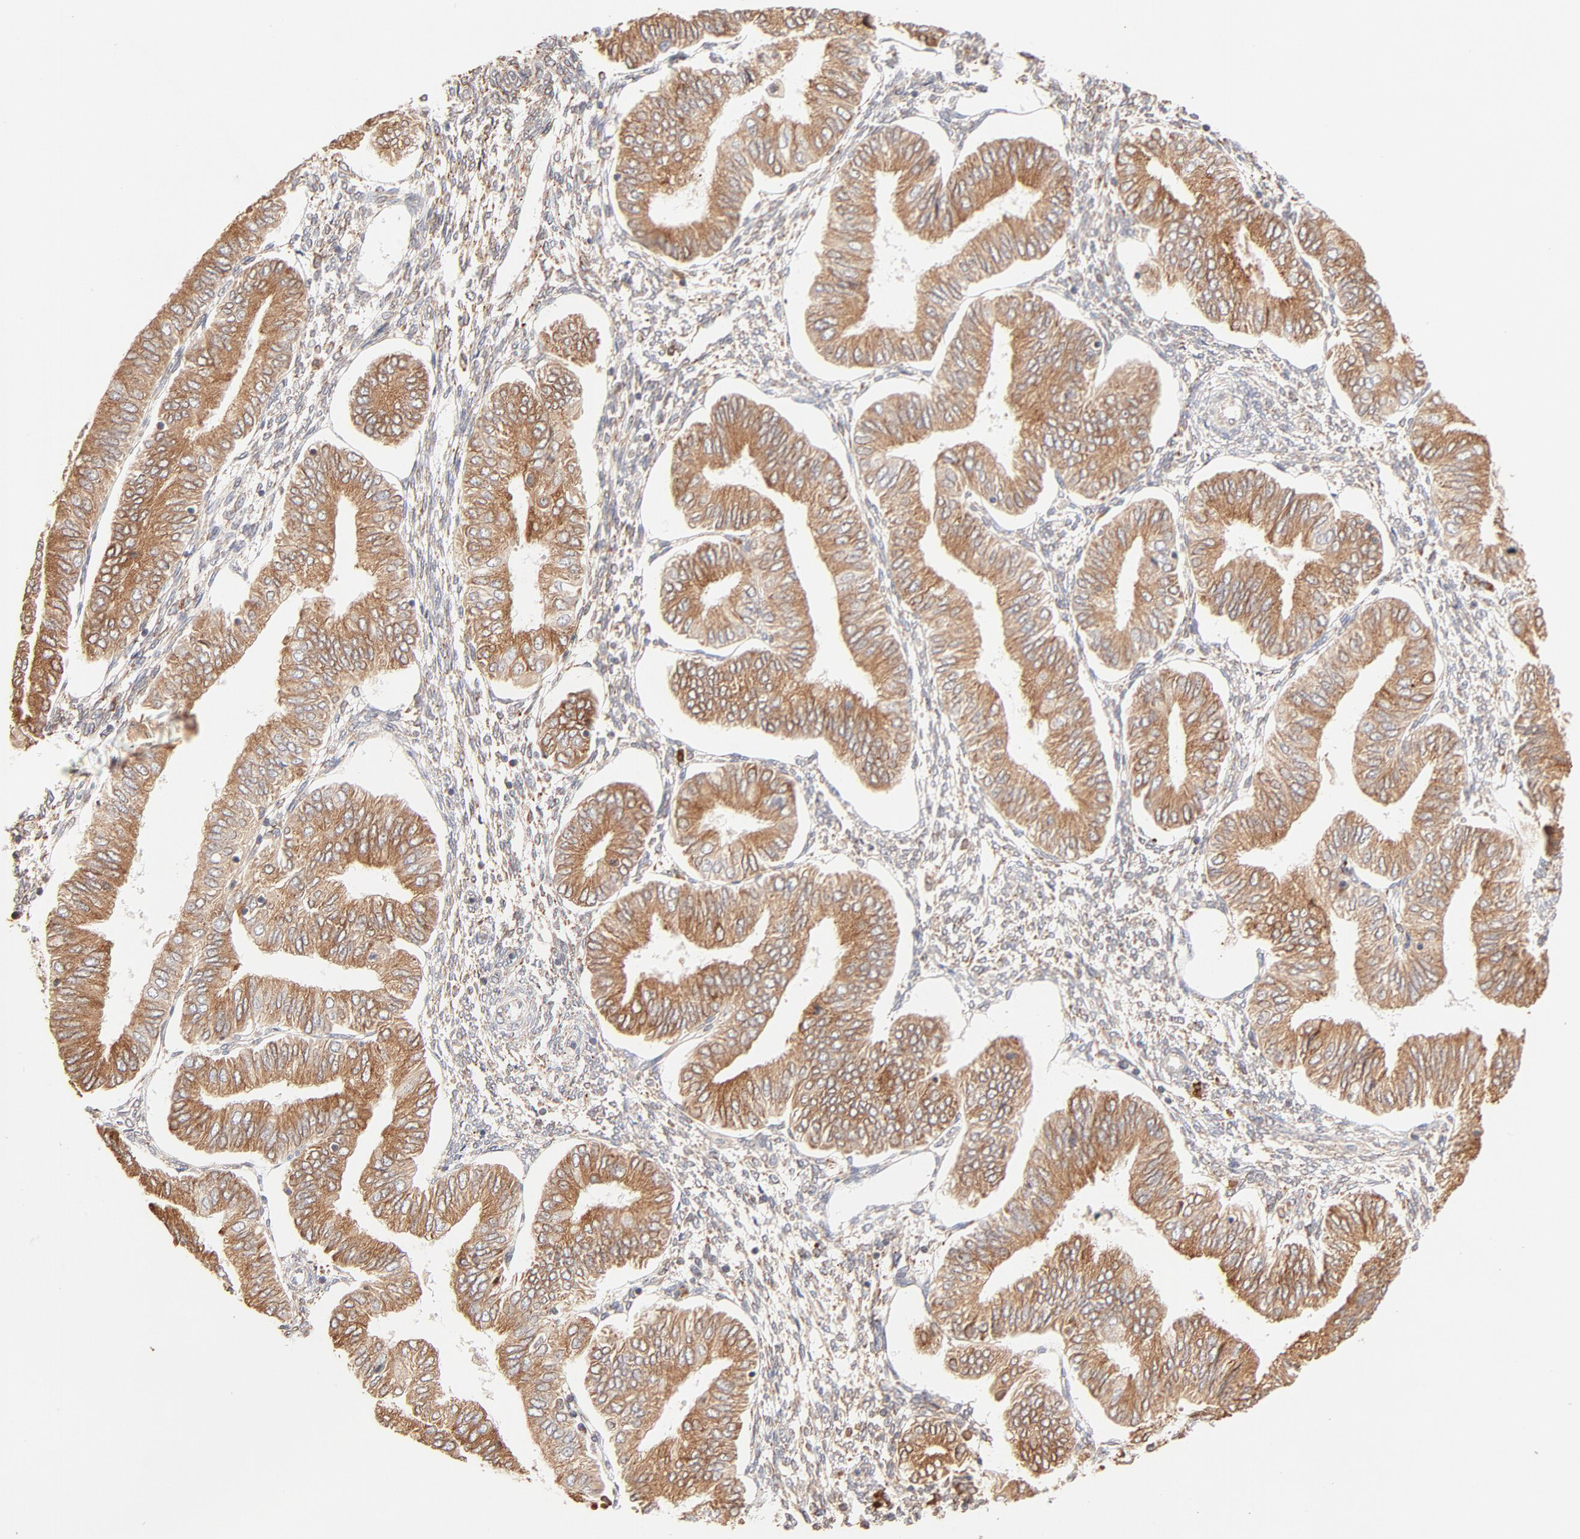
{"staining": {"intensity": "strong", "quantity": ">75%", "location": "cytoplasmic/membranous"}, "tissue": "endometrial cancer", "cell_type": "Tumor cells", "image_type": "cancer", "snomed": [{"axis": "morphology", "description": "Adenocarcinoma, NOS"}, {"axis": "topography", "description": "Endometrium"}], "caption": "An IHC image of tumor tissue is shown. Protein staining in brown shows strong cytoplasmic/membranous positivity in endometrial cancer (adenocarcinoma) within tumor cells. (Brightfield microscopy of DAB IHC at high magnification).", "gene": "PARP12", "patient": {"sex": "female", "age": 51}}